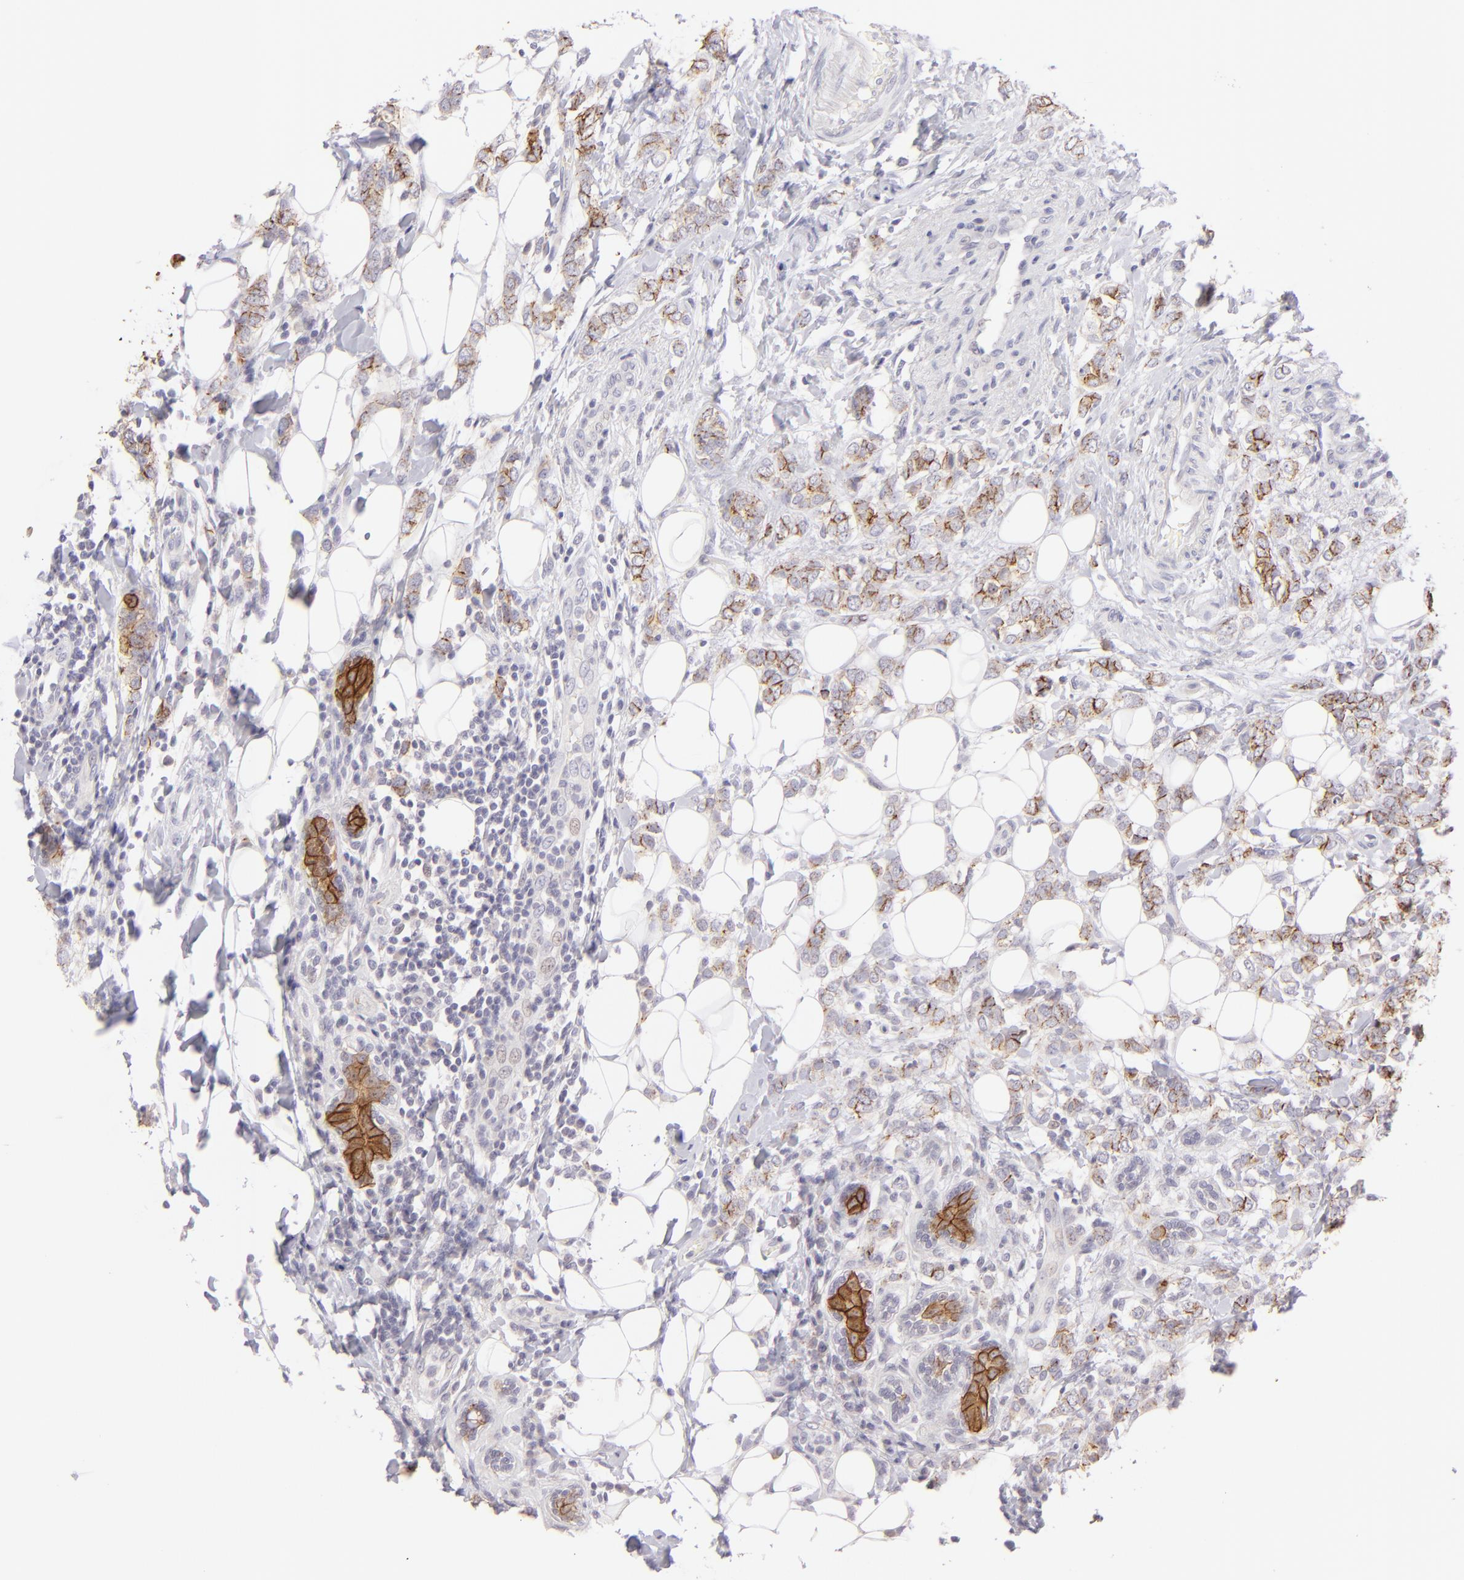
{"staining": {"intensity": "moderate", "quantity": "25%-75%", "location": "cytoplasmic/membranous"}, "tissue": "breast cancer", "cell_type": "Tumor cells", "image_type": "cancer", "snomed": [{"axis": "morphology", "description": "Normal tissue, NOS"}, {"axis": "morphology", "description": "Lobular carcinoma"}, {"axis": "topography", "description": "Breast"}], "caption": "An image showing moderate cytoplasmic/membranous staining in about 25%-75% of tumor cells in breast lobular carcinoma, as visualized by brown immunohistochemical staining.", "gene": "CLDN4", "patient": {"sex": "female", "age": 47}}